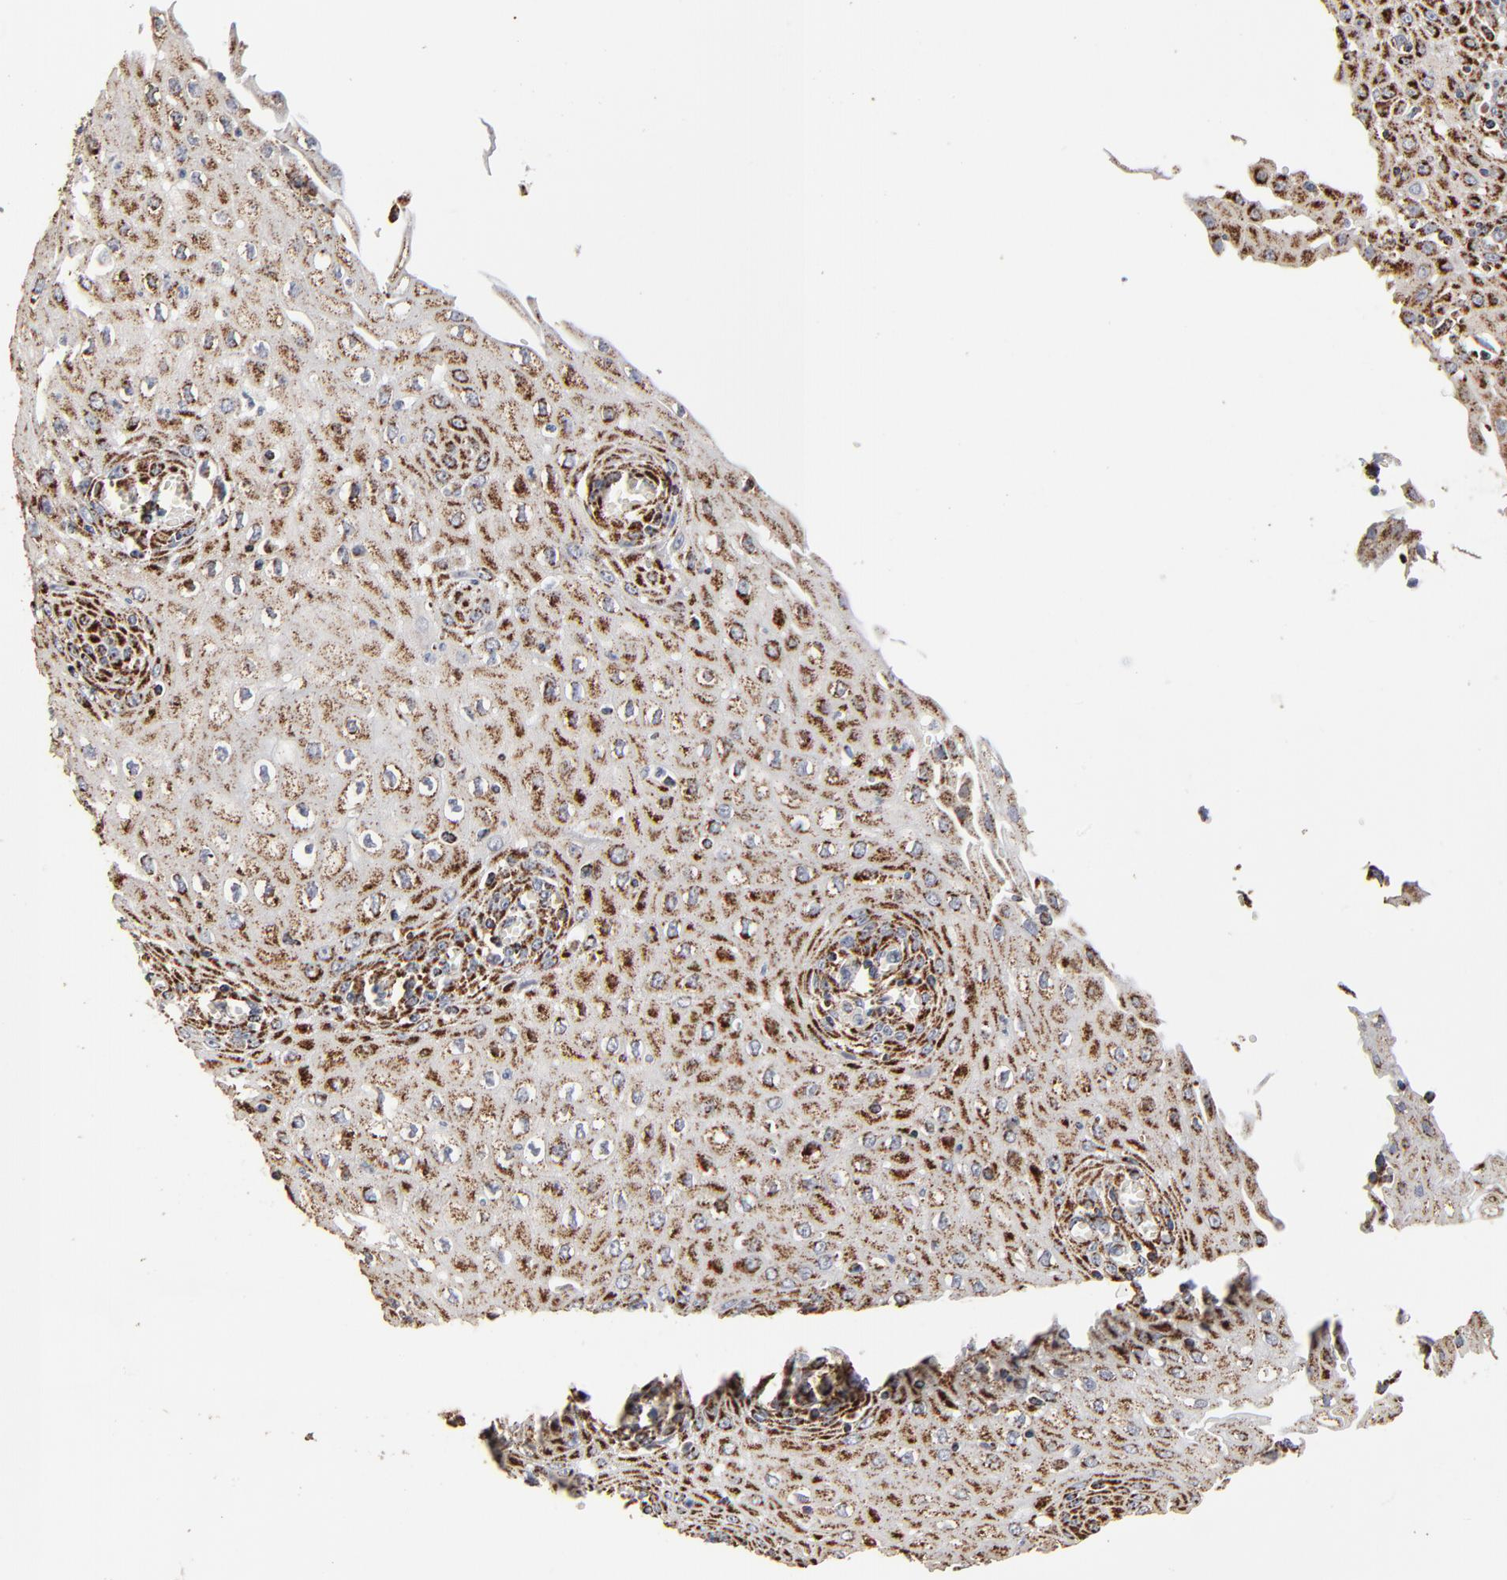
{"staining": {"intensity": "strong", "quantity": ">75%", "location": "cytoplasmic/membranous"}, "tissue": "esophagus", "cell_type": "Squamous epithelial cells", "image_type": "normal", "snomed": [{"axis": "morphology", "description": "Normal tissue, NOS"}, {"axis": "morphology", "description": "Squamous cell carcinoma, NOS"}, {"axis": "topography", "description": "Esophagus"}], "caption": "Immunohistochemistry (IHC) photomicrograph of unremarkable esophagus: esophagus stained using IHC demonstrates high levels of strong protein expression localized specifically in the cytoplasmic/membranous of squamous epithelial cells, appearing as a cytoplasmic/membranous brown color.", "gene": "UQCRC1", "patient": {"sex": "male", "age": 65}}